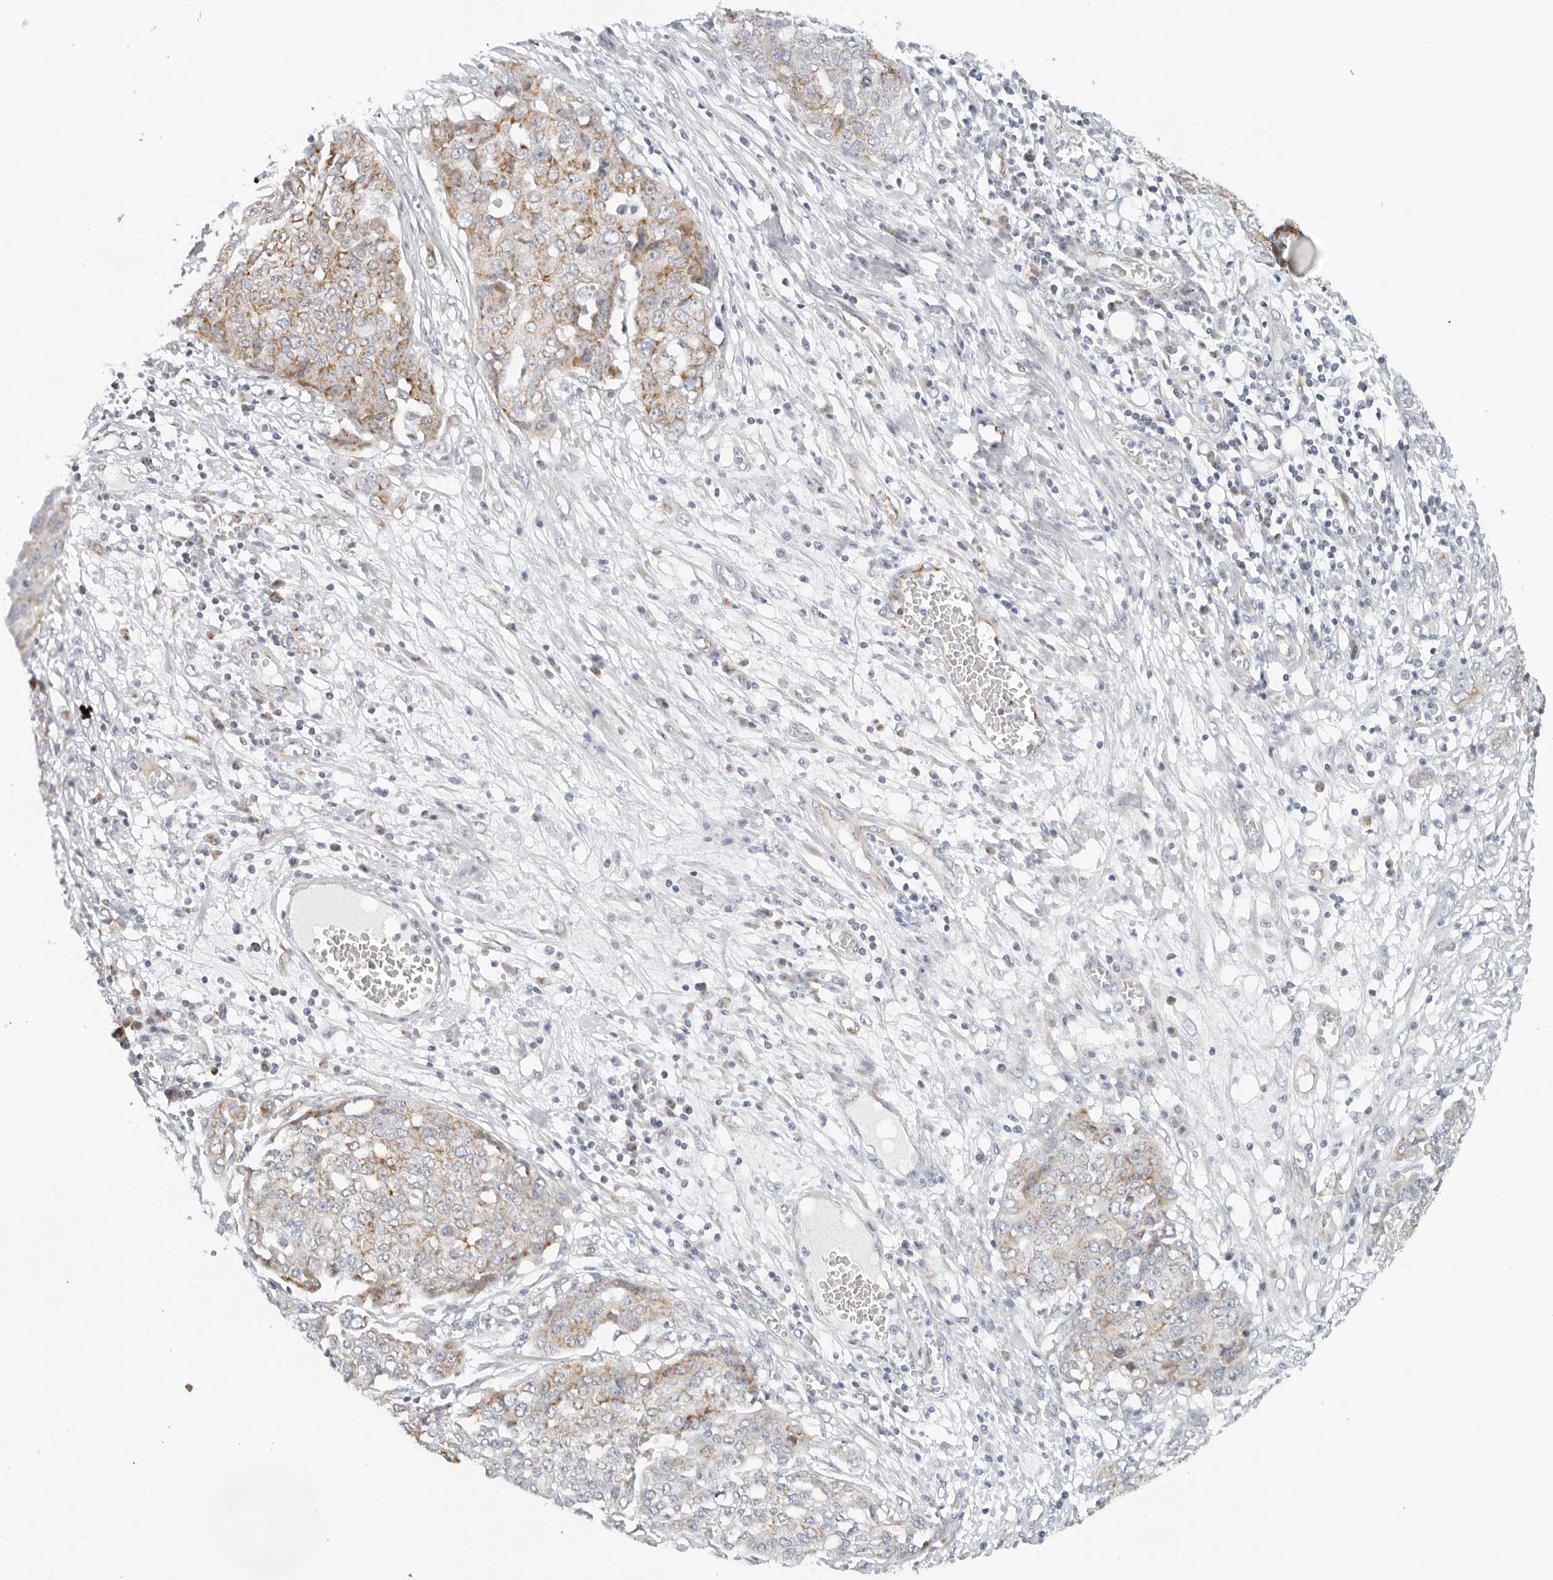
{"staining": {"intensity": "moderate", "quantity": ">75%", "location": "cytoplasmic/membranous"}, "tissue": "ovarian cancer", "cell_type": "Tumor cells", "image_type": "cancer", "snomed": [{"axis": "morphology", "description": "Cystadenocarcinoma, serous, NOS"}, {"axis": "topography", "description": "Soft tissue"}, {"axis": "topography", "description": "Ovary"}], "caption": "Human serous cystadenocarcinoma (ovarian) stained for a protein (brown) demonstrates moderate cytoplasmic/membranous positive positivity in approximately >75% of tumor cells.", "gene": "RC3H1", "patient": {"sex": "female", "age": 57}}